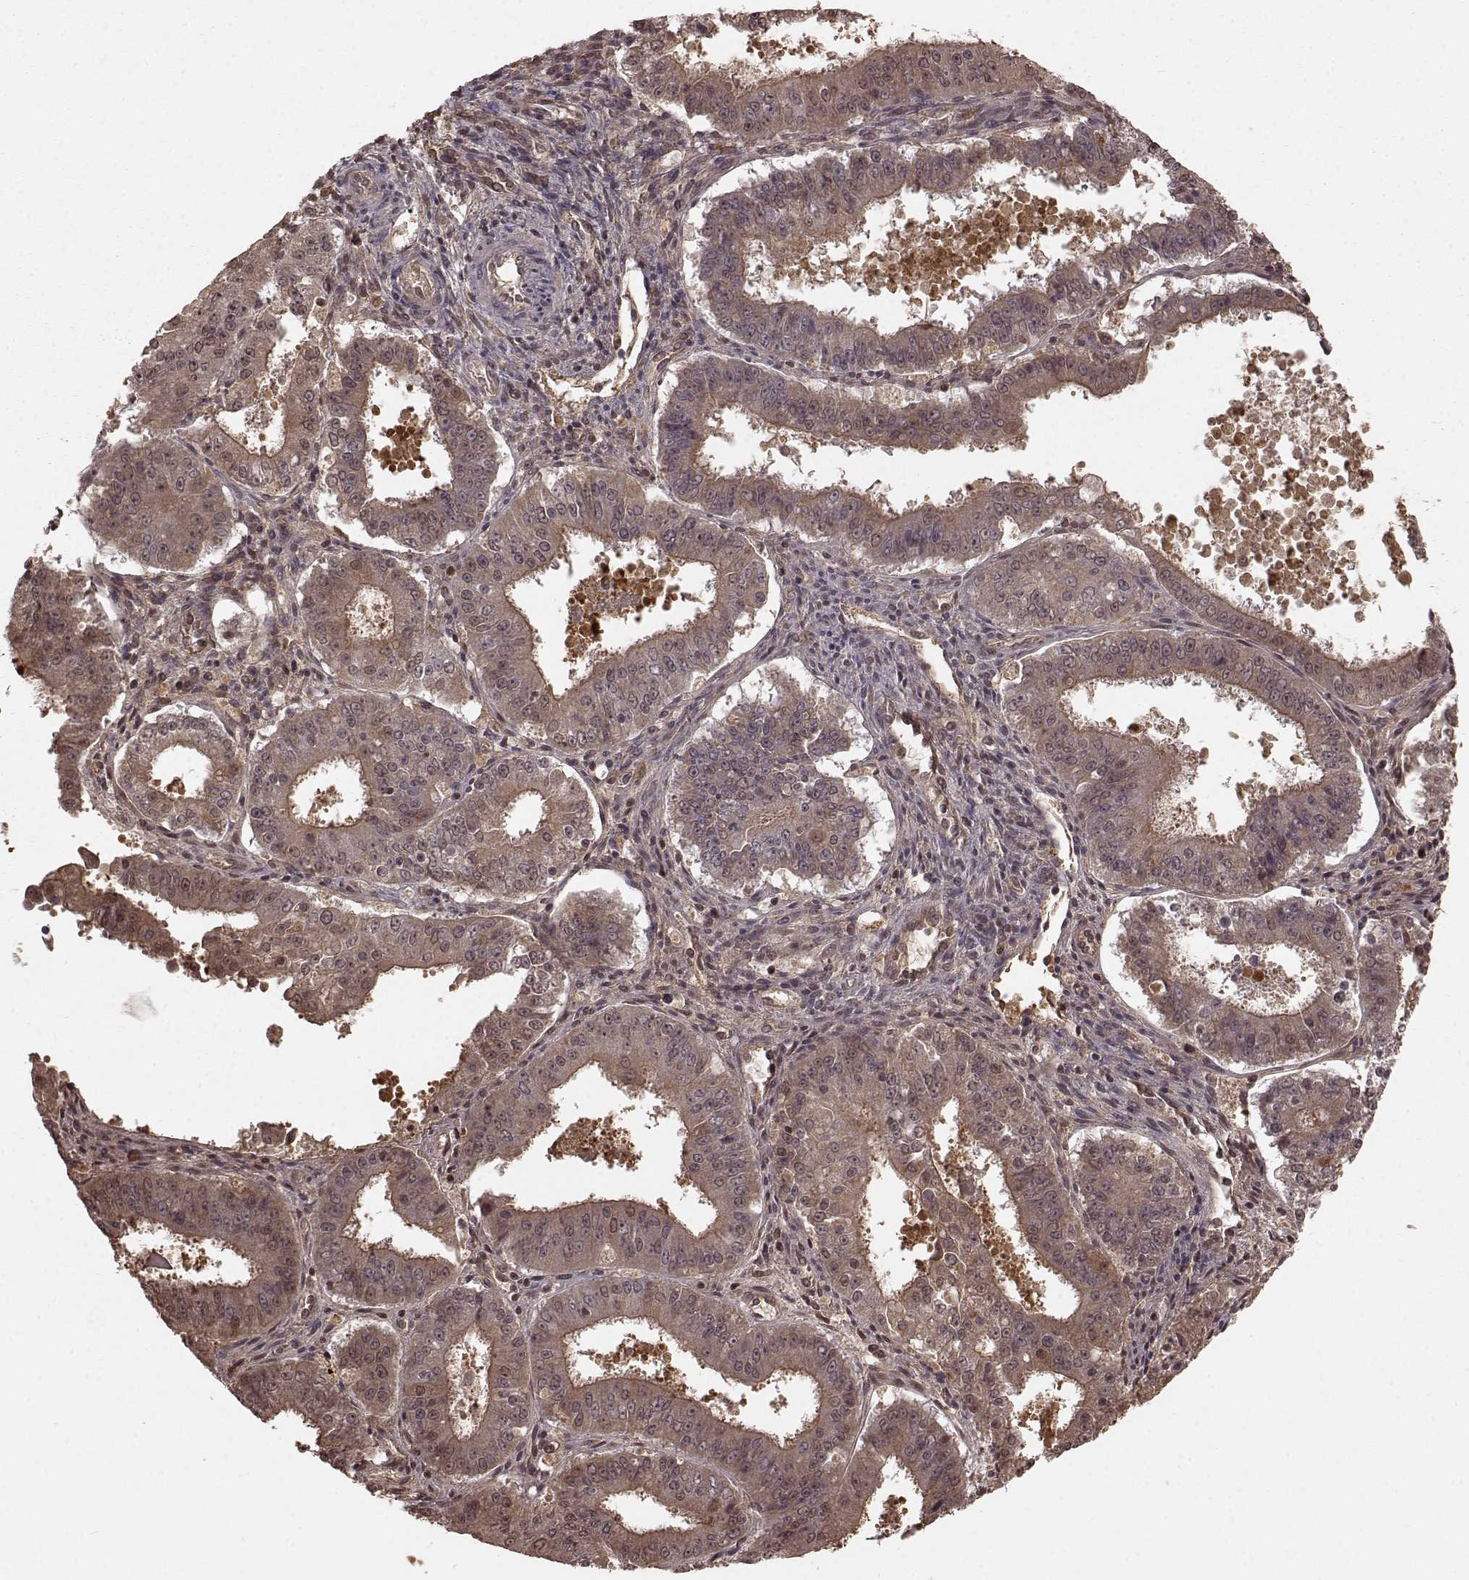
{"staining": {"intensity": "weak", "quantity": ">75%", "location": "cytoplasmic/membranous"}, "tissue": "ovarian cancer", "cell_type": "Tumor cells", "image_type": "cancer", "snomed": [{"axis": "morphology", "description": "Carcinoma, endometroid"}, {"axis": "topography", "description": "Ovary"}], "caption": "Immunohistochemistry staining of ovarian cancer, which displays low levels of weak cytoplasmic/membranous staining in about >75% of tumor cells indicating weak cytoplasmic/membranous protein expression. The staining was performed using DAB (brown) for protein detection and nuclei were counterstained in hematoxylin (blue).", "gene": "GSS", "patient": {"sex": "female", "age": 42}}